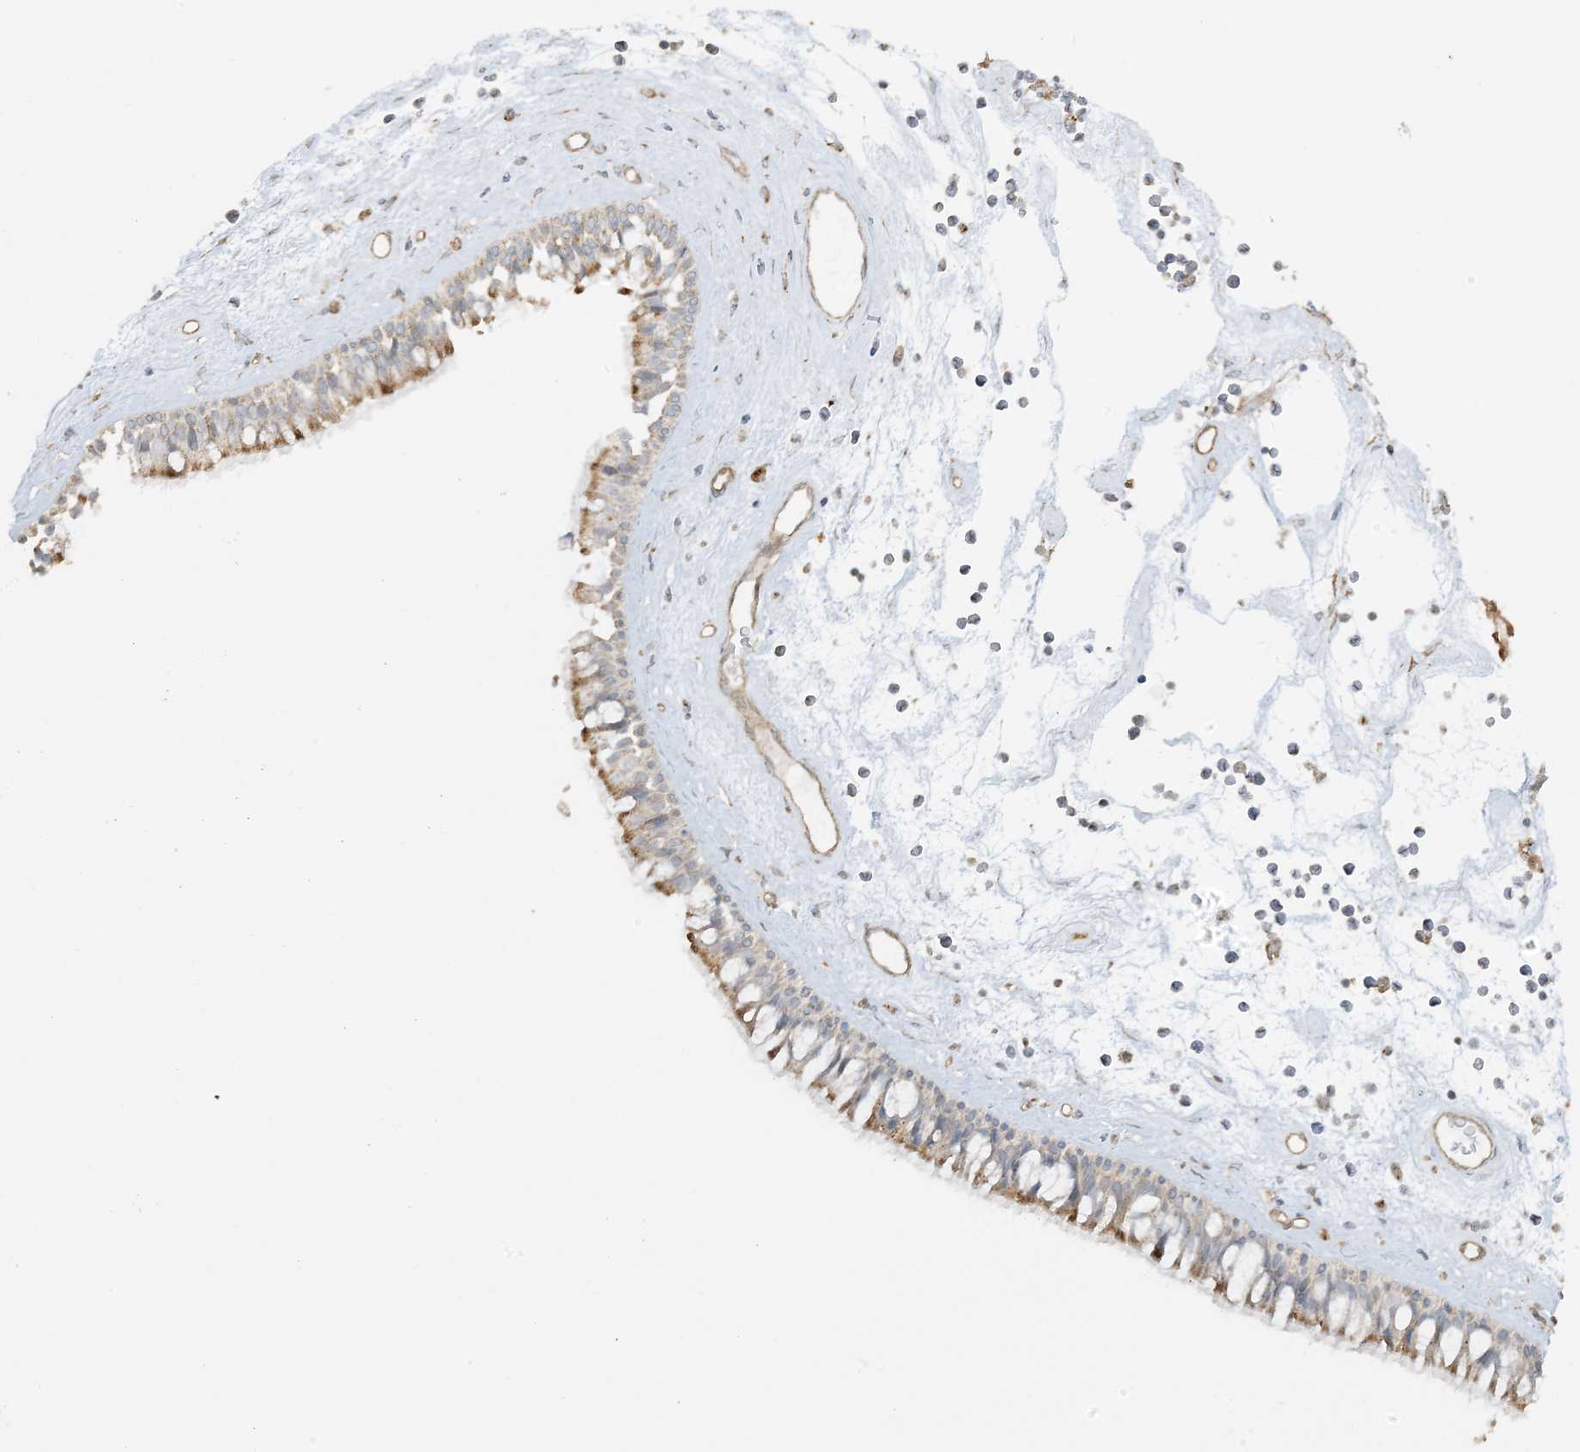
{"staining": {"intensity": "moderate", "quantity": "25%-75%", "location": "cytoplasmic/membranous"}, "tissue": "nasopharynx", "cell_type": "Respiratory epithelial cells", "image_type": "normal", "snomed": [{"axis": "morphology", "description": "Normal tissue, NOS"}, {"axis": "topography", "description": "Nasopharynx"}], "caption": "Benign nasopharynx demonstrates moderate cytoplasmic/membranous positivity in approximately 25%-75% of respiratory epithelial cells, visualized by immunohistochemistry.", "gene": "AGA", "patient": {"sex": "male", "age": 64}}